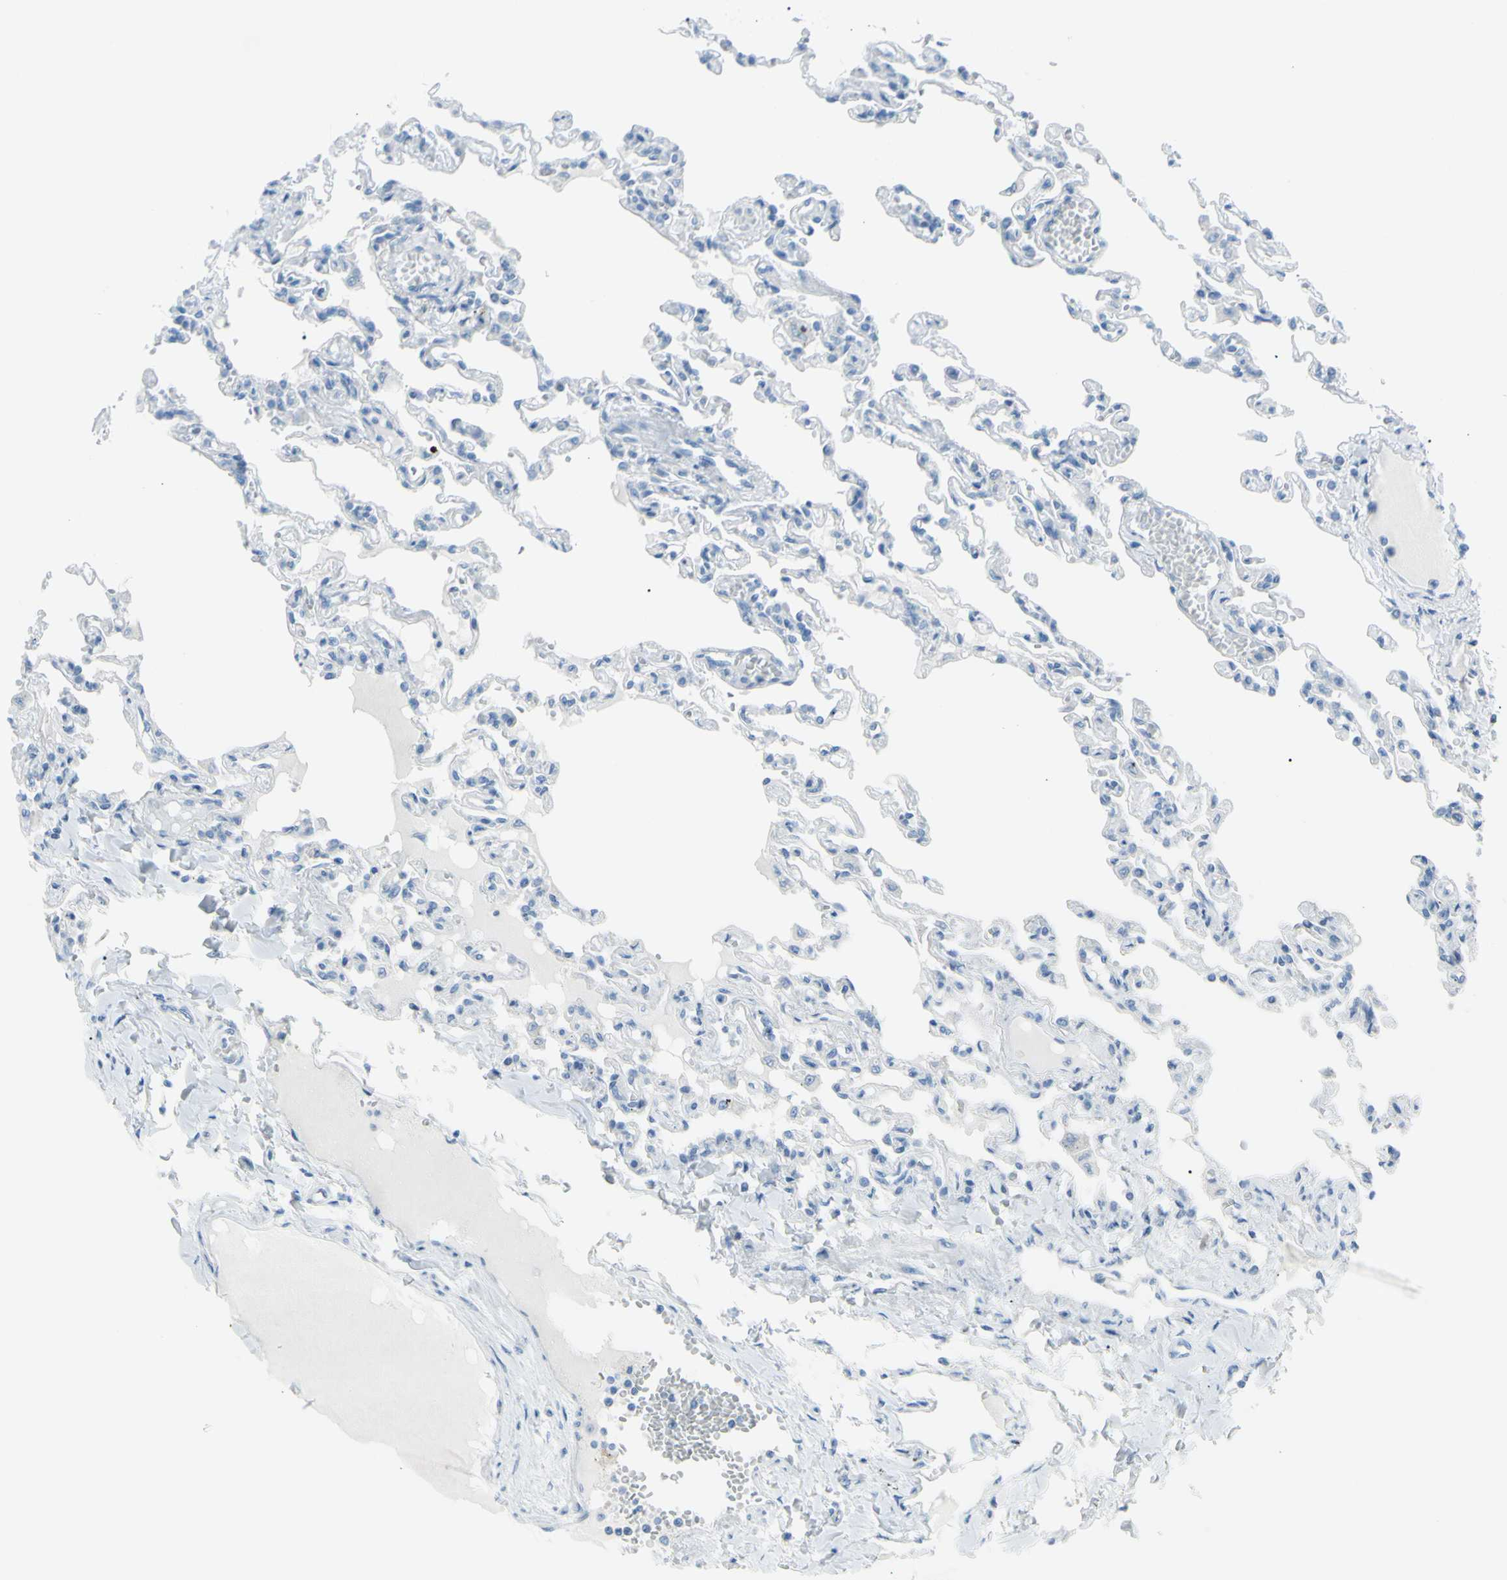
{"staining": {"intensity": "negative", "quantity": "none", "location": "none"}, "tissue": "lung", "cell_type": "Alveolar cells", "image_type": "normal", "snomed": [{"axis": "morphology", "description": "Normal tissue, NOS"}, {"axis": "topography", "description": "Lung"}], "caption": "This micrograph is of benign lung stained with immunohistochemistry (IHC) to label a protein in brown with the nuclei are counter-stained blue. There is no expression in alveolar cells.", "gene": "TFPI2", "patient": {"sex": "male", "age": 21}}